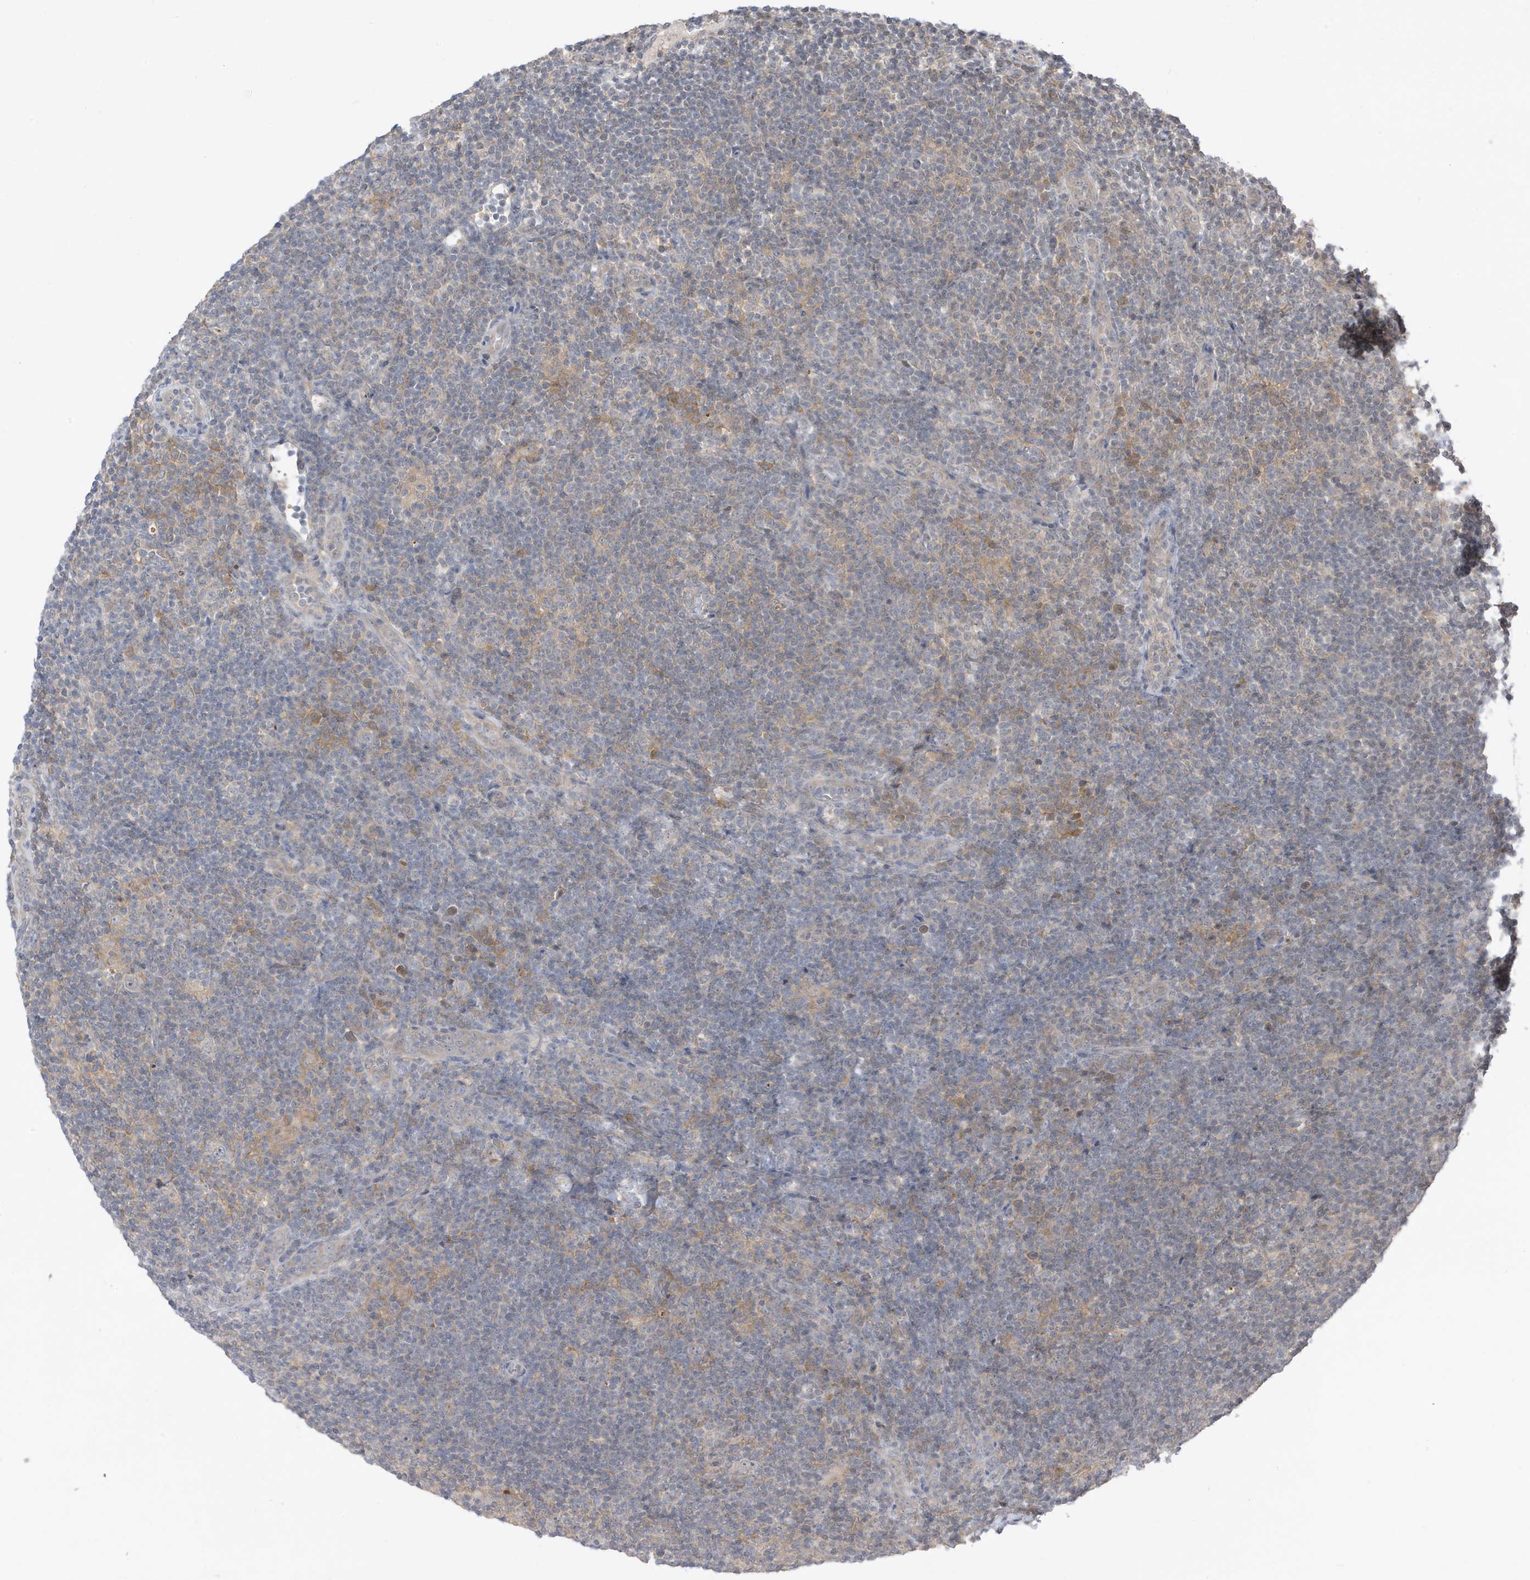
{"staining": {"intensity": "negative", "quantity": "none", "location": "none"}, "tissue": "lymphoma", "cell_type": "Tumor cells", "image_type": "cancer", "snomed": [{"axis": "morphology", "description": "Hodgkin's disease, NOS"}, {"axis": "topography", "description": "Lymph node"}], "caption": "There is no significant positivity in tumor cells of lymphoma.", "gene": "TAB3", "patient": {"sex": "female", "age": 57}}